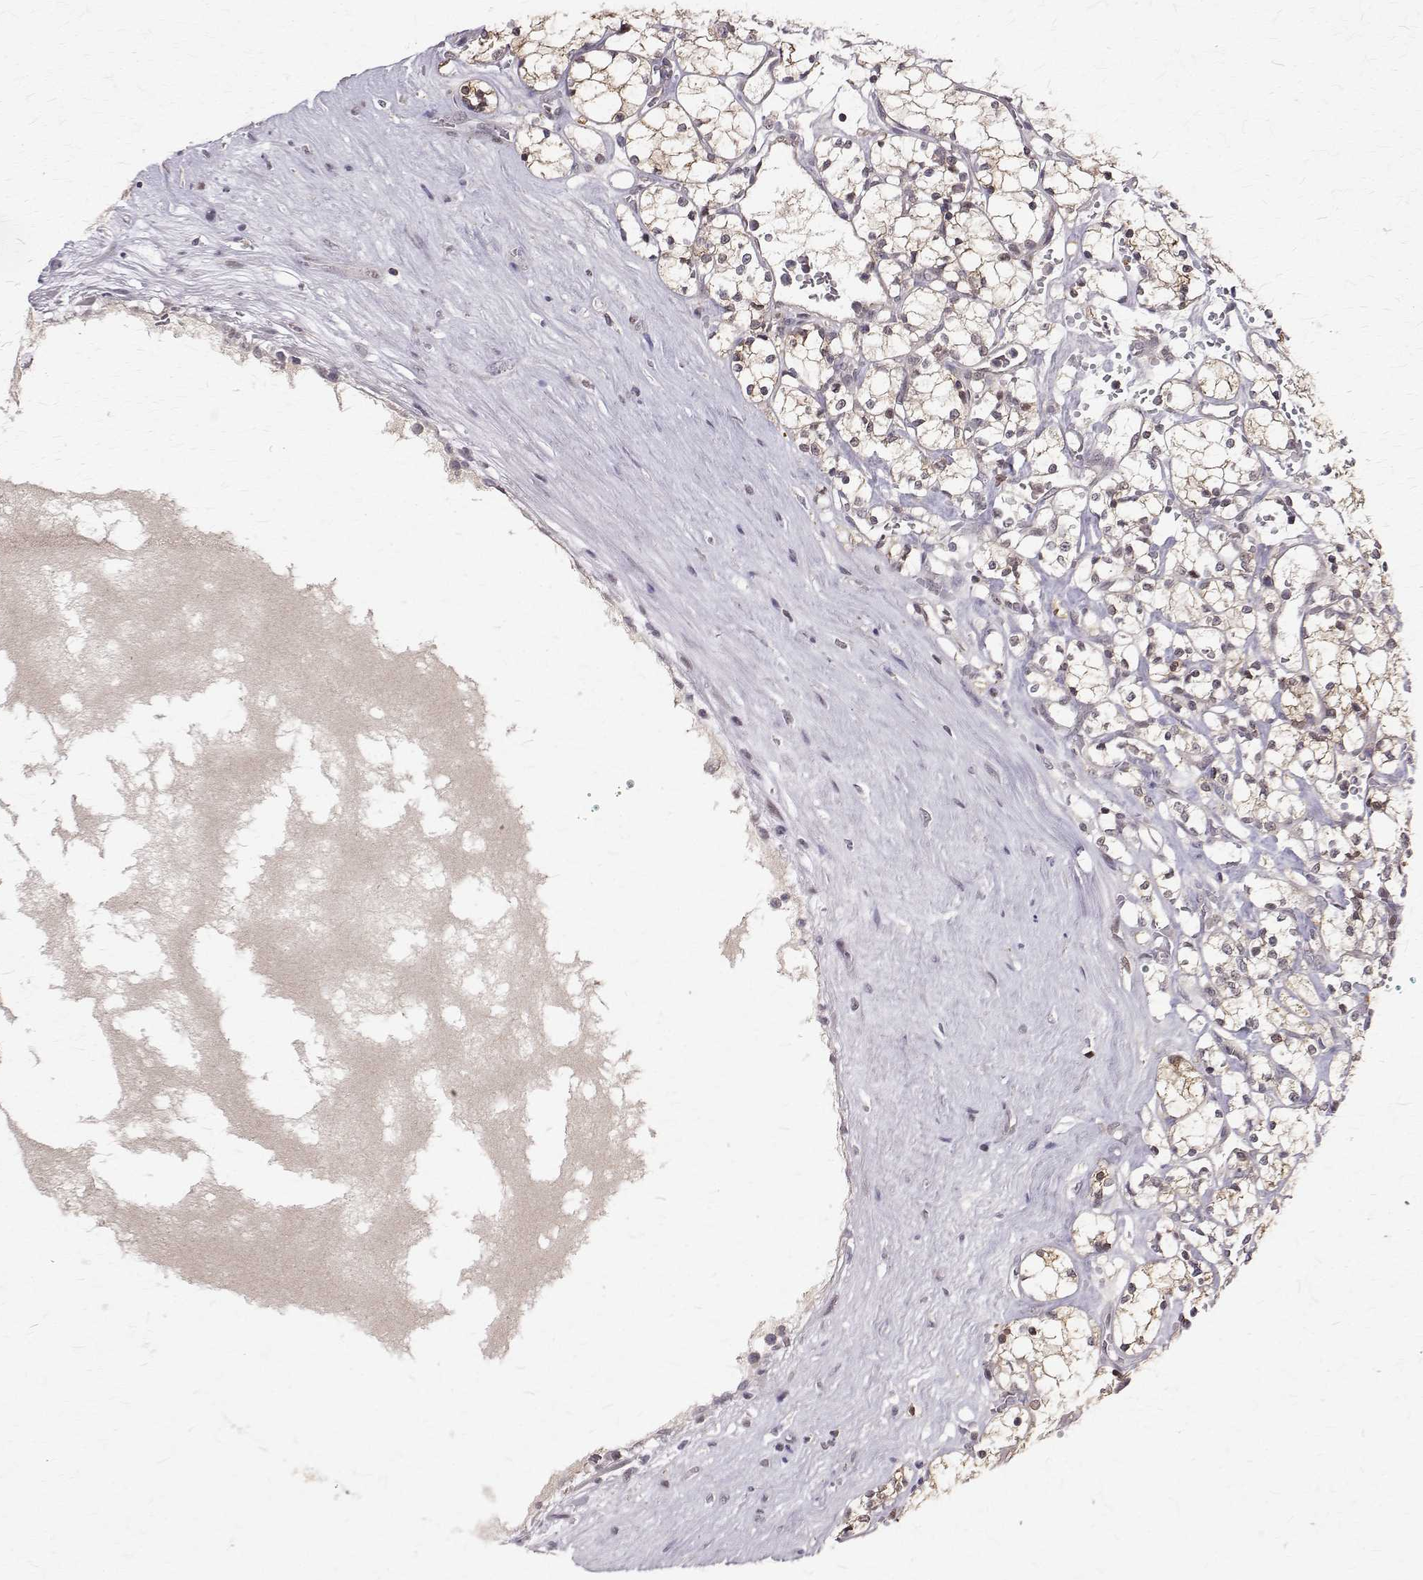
{"staining": {"intensity": "weak", "quantity": "25%-75%", "location": "cytoplasmic/membranous,nuclear"}, "tissue": "renal cancer", "cell_type": "Tumor cells", "image_type": "cancer", "snomed": [{"axis": "morphology", "description": "Adenocarcinoma, NOS"}, {"axis": "topography", "description": "Kidney"}], "caption": "A micrograph showing weak cytoplasmic/membranous and nuclear positivity in approximately 25%-75% of tumor cells in renal cancer, as visualized by brown immunohistochemical staining.", "gene": "NIF3L1", "patient": {"sex": "female", "age": 69}}